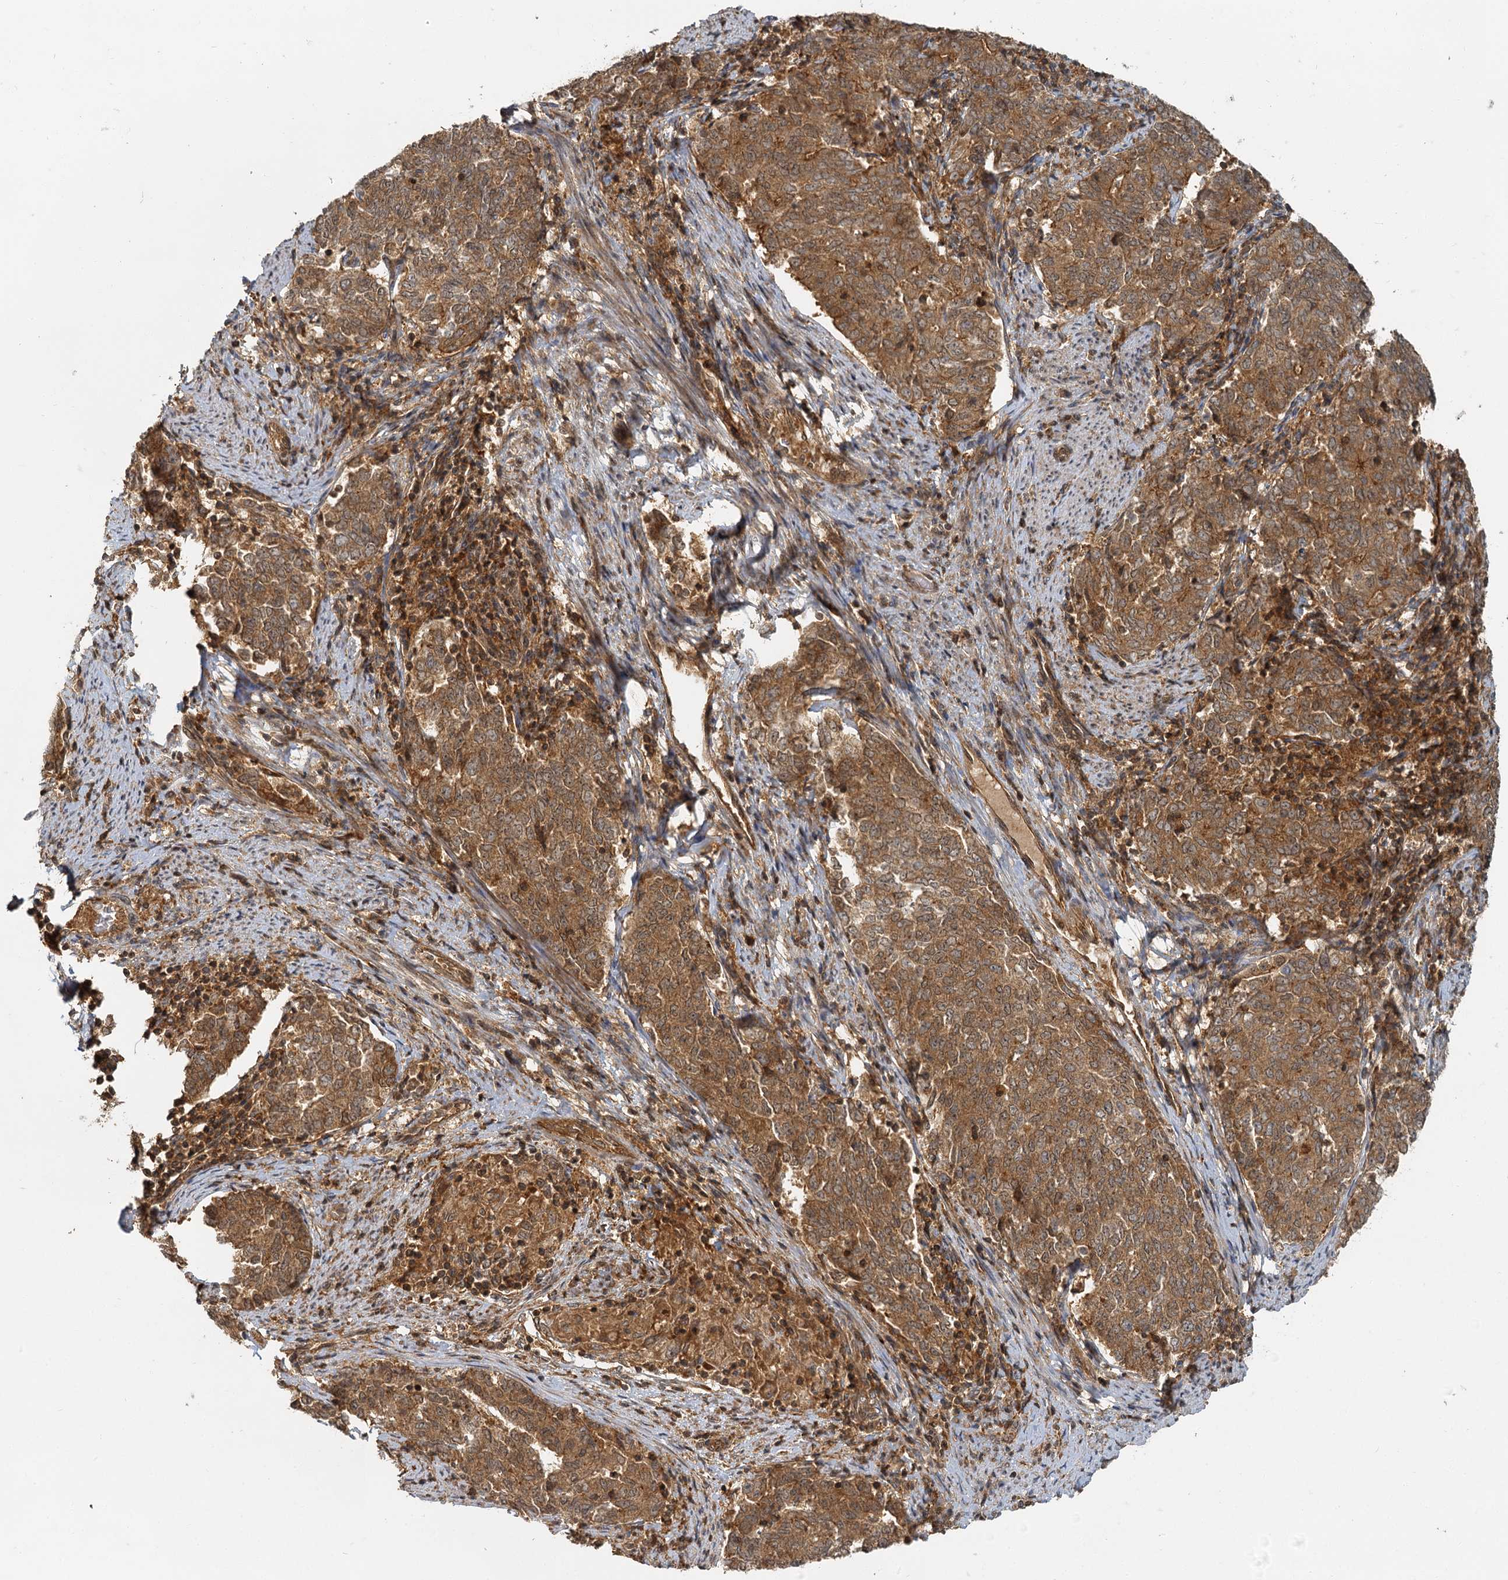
{"staining": {"intensity": "moderate", "quantity": ">75%", "location": "cytoplasmic/membranous"}, "tissue": "endometrial cancer", "cell_type": "Tumor cells", "image_type": "cancer", "snomed": [{"axis": "morphology", "description": "Adenocarcinoma, NOS"}, {"axis": "topography", "description": "Endometrium"}], "caption": "Immunohistochemistry (DAB) staining of human endometrial adenocarcinoma displays moderate cytoplasmic/membranous protein staining in about >75% of tumor cells.", "gene": "ZNF549", "patient": {"sex": "female", "age": 80}}